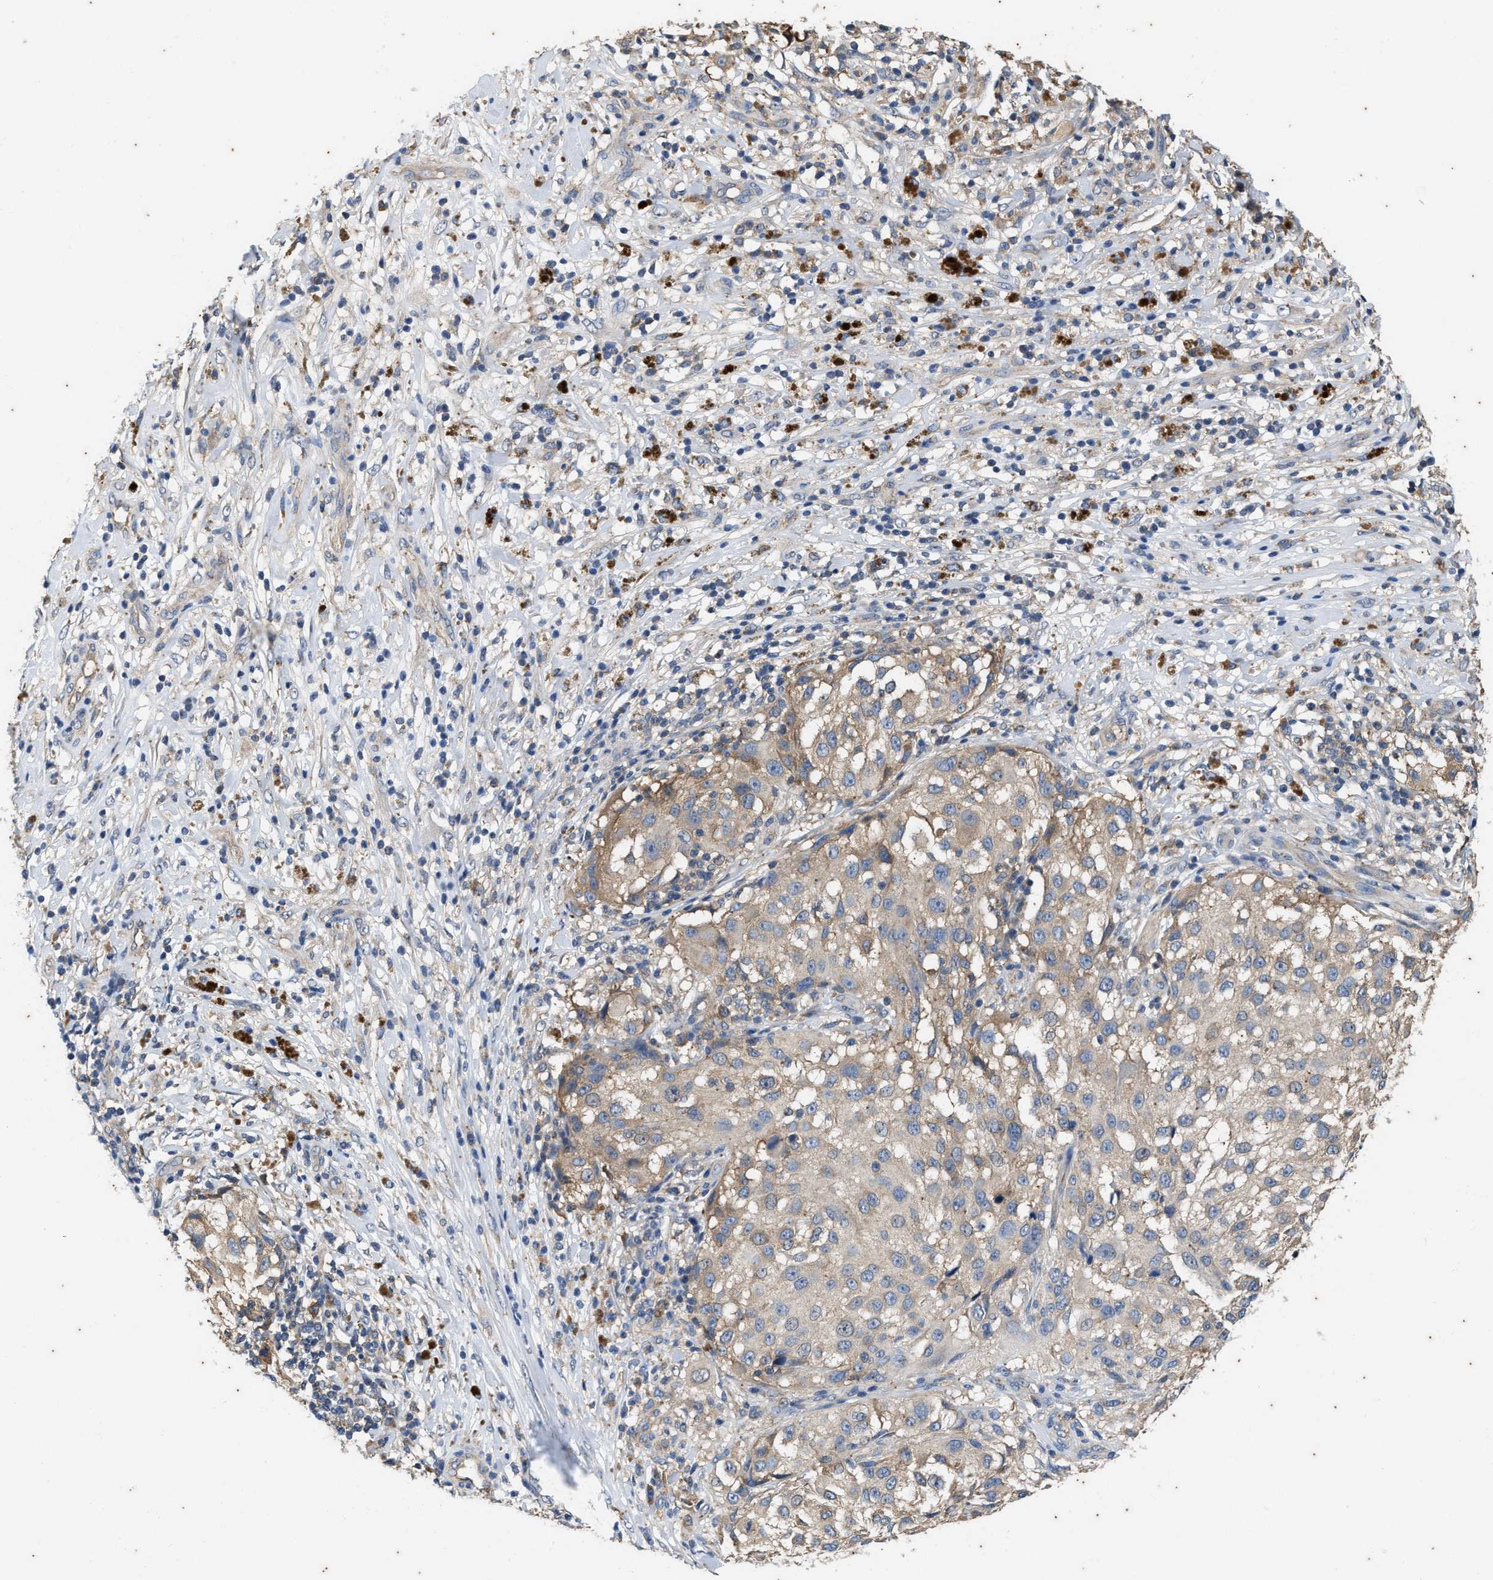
{"staining": {"intensity": "weak", "quantity": ">75%", "location": "cytoplasmic/membranous"}, "tissue": "melanoma", "cell_type": "Tumor cells", "image_type": "cancer", "snomed": [{"axis": "morphology", "description": "Necrosis, NOS"}, {"axis": "morphology", "description": "Malignant melanoma, NOS"}, {"axis": "topography", "description": "Skin"}], "caption": "A brown stain shows weak cytoplasmic/membranous positivity of a protein in malignant melanoma tumor cells.", "gene": "COX19", "patient": {"sex": "female", "age": 87}}